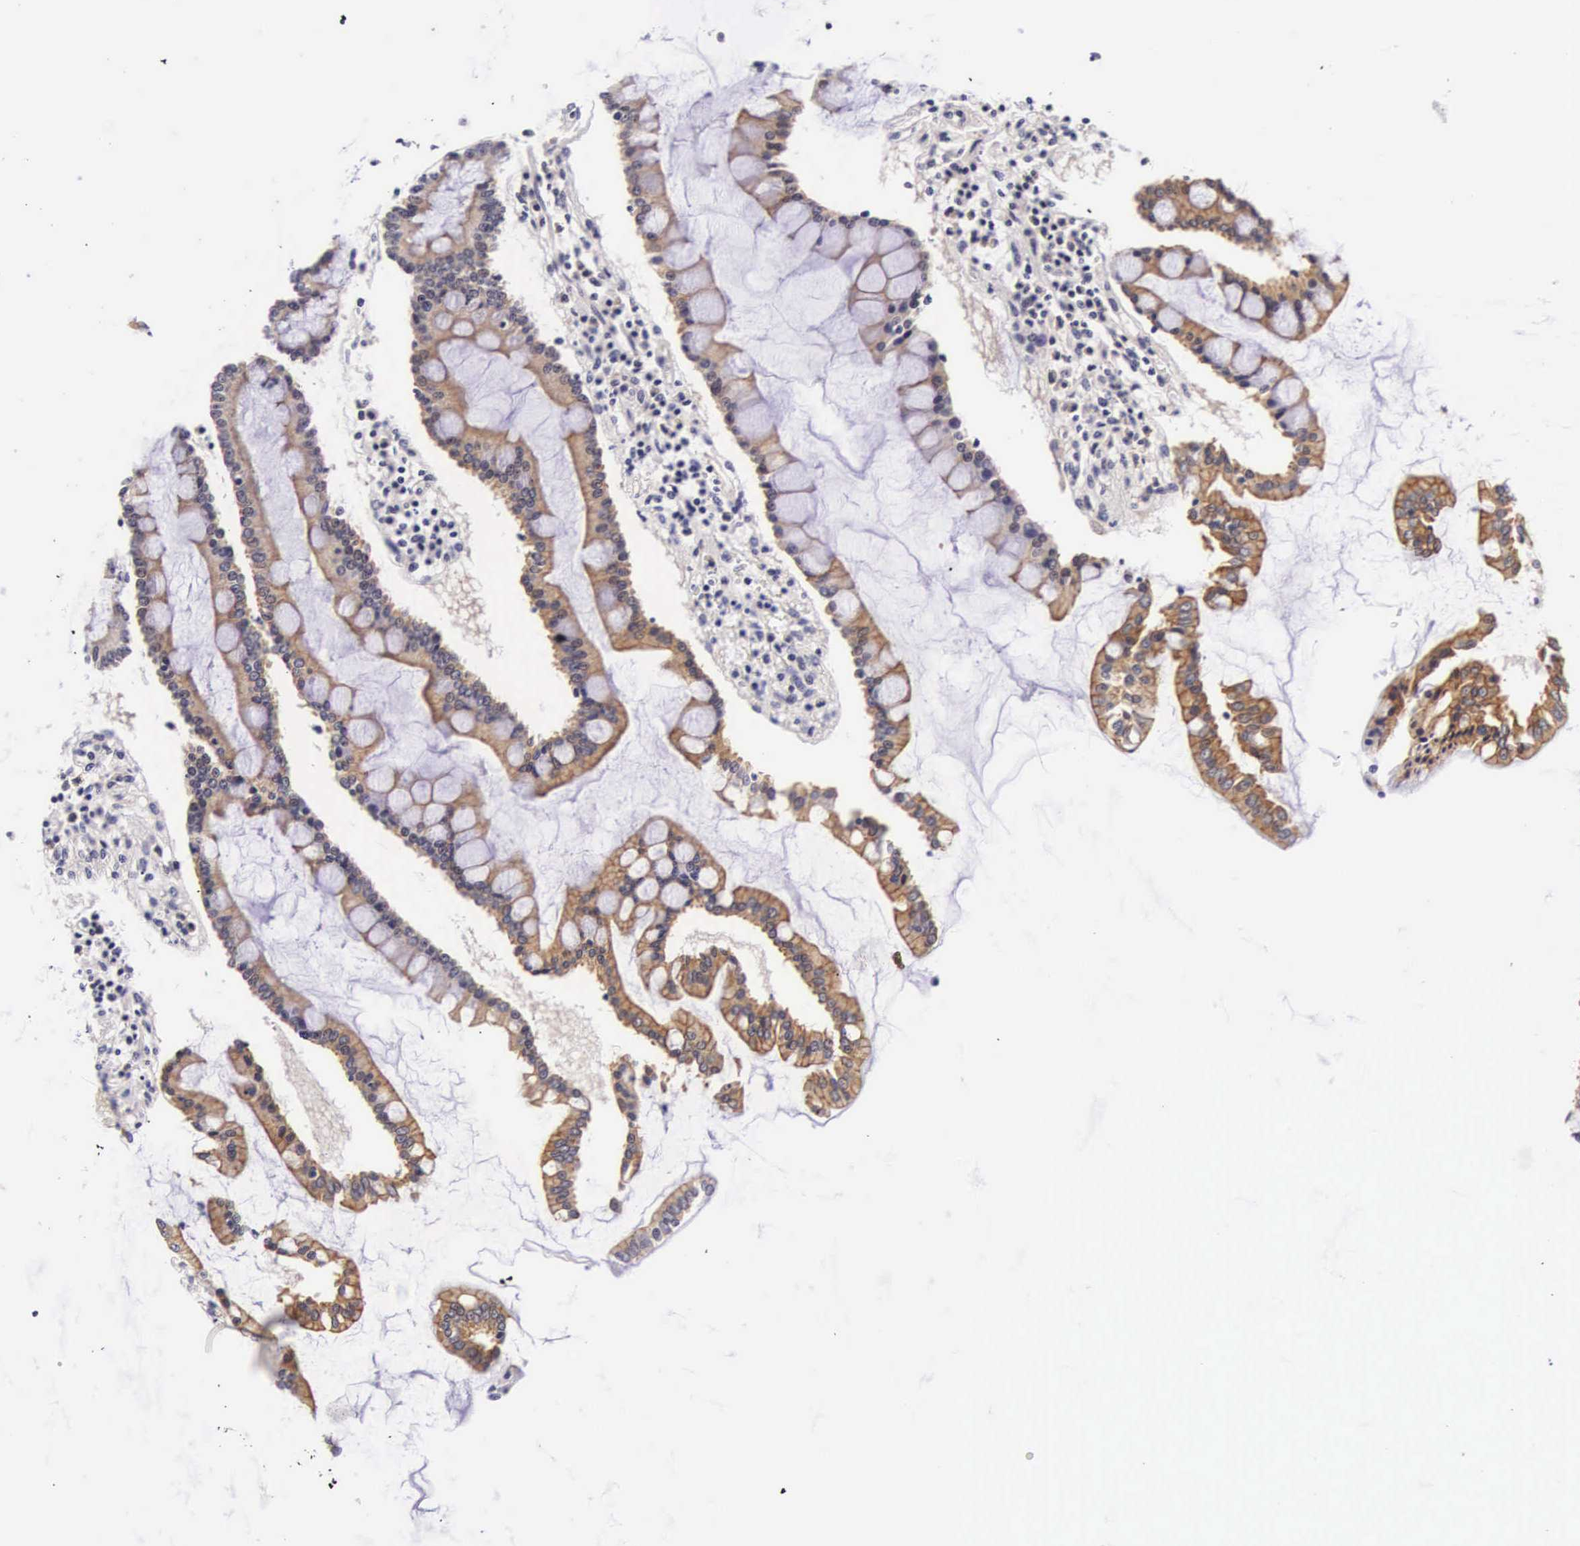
{"staining": {"intensity": "moderate", "quantity": "25%-75%", "location": "cytoplasmic/membranous"}, "tissue": "duodenum", "cell_type": "Glandular cells", "image_type": "normal", "snomed": [{"axis": "morphology", "description": "Normal tissue, NOS"}, {"axis": "topography", "description": "Duodenum"}], "caption": "The histopathology image exhibits staining of unremarkable duodenum, revealing moderate cytoplasmic/membranous protein expression (brown color) within glandular cells. The protein of interest is stained brown, and the nuclei are stained in blue (DAB IHC with brightfield microscopy, high magnification).", "gene": "PHETA2", "patient": {"sex": "male", "age": 73}}